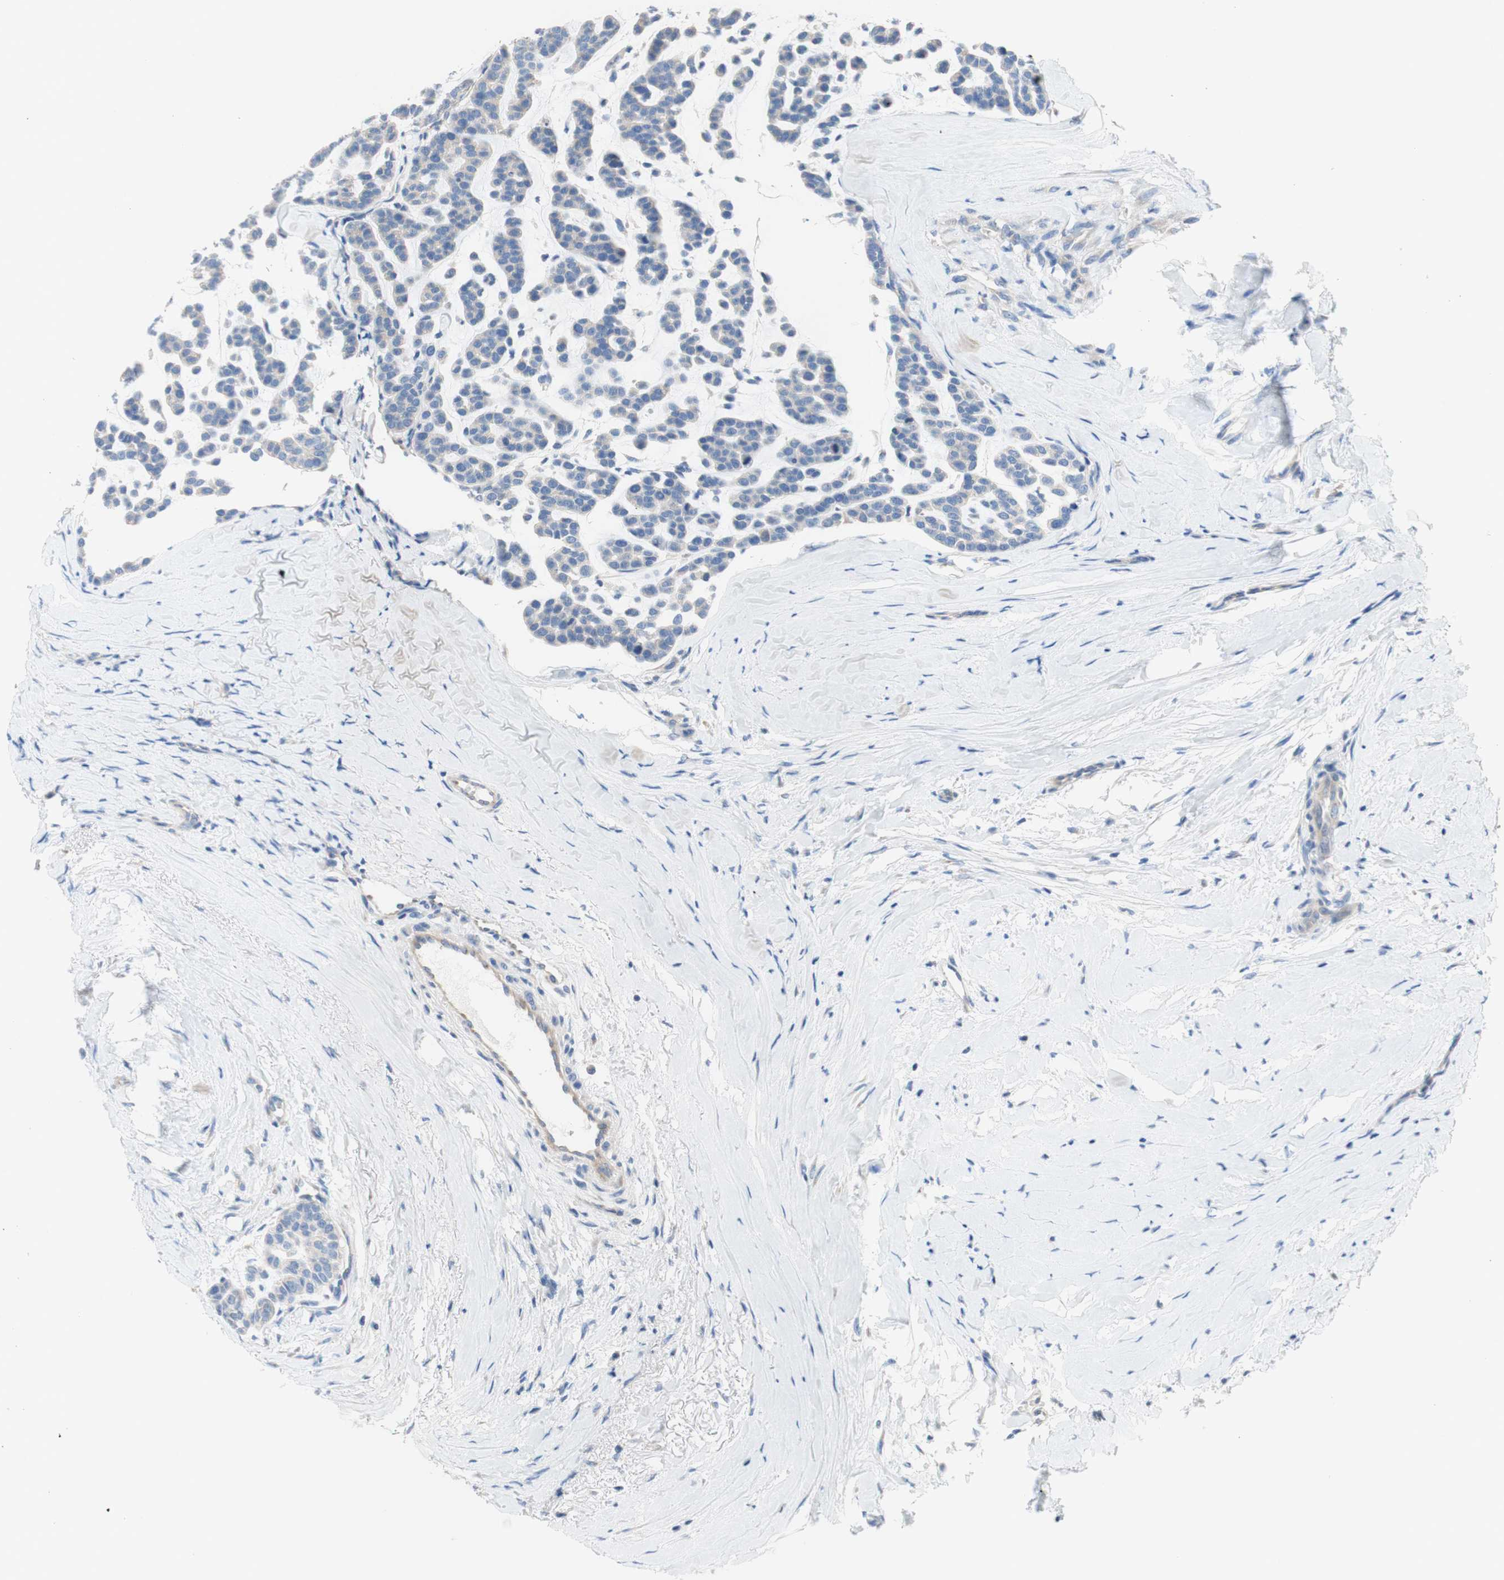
{"staining": {"intensity": "weak", "quantity": ">75%", "location": "cytoplasmic/membranous"}, "tissue": "head and neck cancer", "cell_type": "Tumor cells", "image_type": "cancer", "snomed": [{"axis": "morphology", "description": "Adenocarcinoma, NOS"}, {"axis": "morphology", "description": "Adenoma, NOS"}, {"axis": "topography", "description": "Head-Neck"}], "caption": "Brown immunohistochemical staining in human head and neck adenocarcinoma exhibits weak cytoplasmic/membranous staining in approximately >75% of tumor cells. (Brightfield microscopy of DAB IHC at high magnification).", "gene": "F3", "patient": {"sex": "female", "age": 55}}